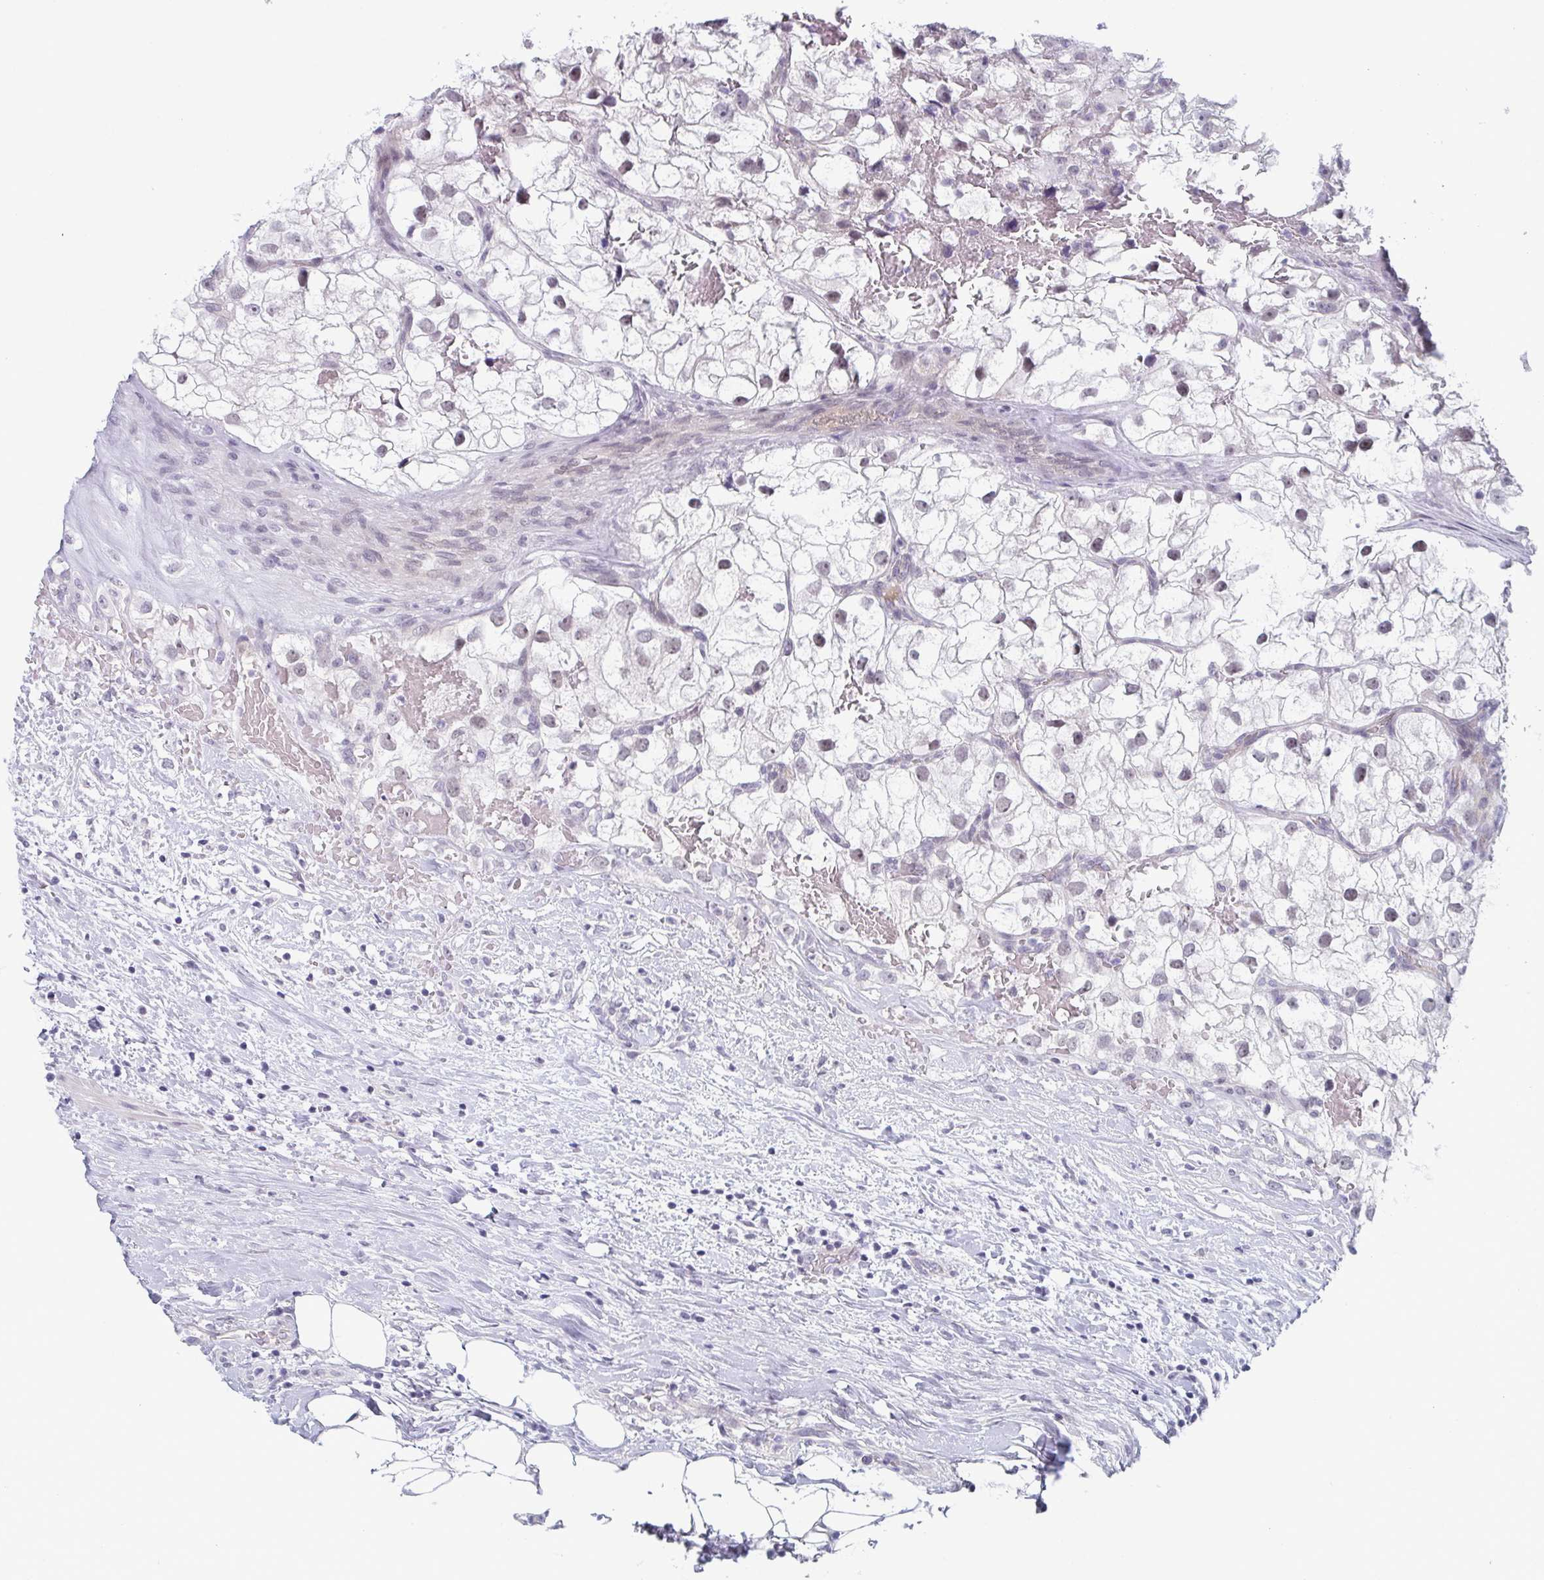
{"staining": {"intensity": "negative", "quantity": "none", "location": "none"}, "tissue": "renal cancer", "cell_type": "Tumor cells", "image_type": "cancer", "snomed": [{"axis": "morphology", "description": "Adenocarcinoma, NOS"}, {"axis": "topography", "description": "Kidney"}], "caption": "Renal cancer (adenocarcinoma) stained for a protein using immunohistochemistry (IHC) reveals no positivity tumor cells.", "gene": "ZFP64", "patient": {"sex": "male", "age": 59}}